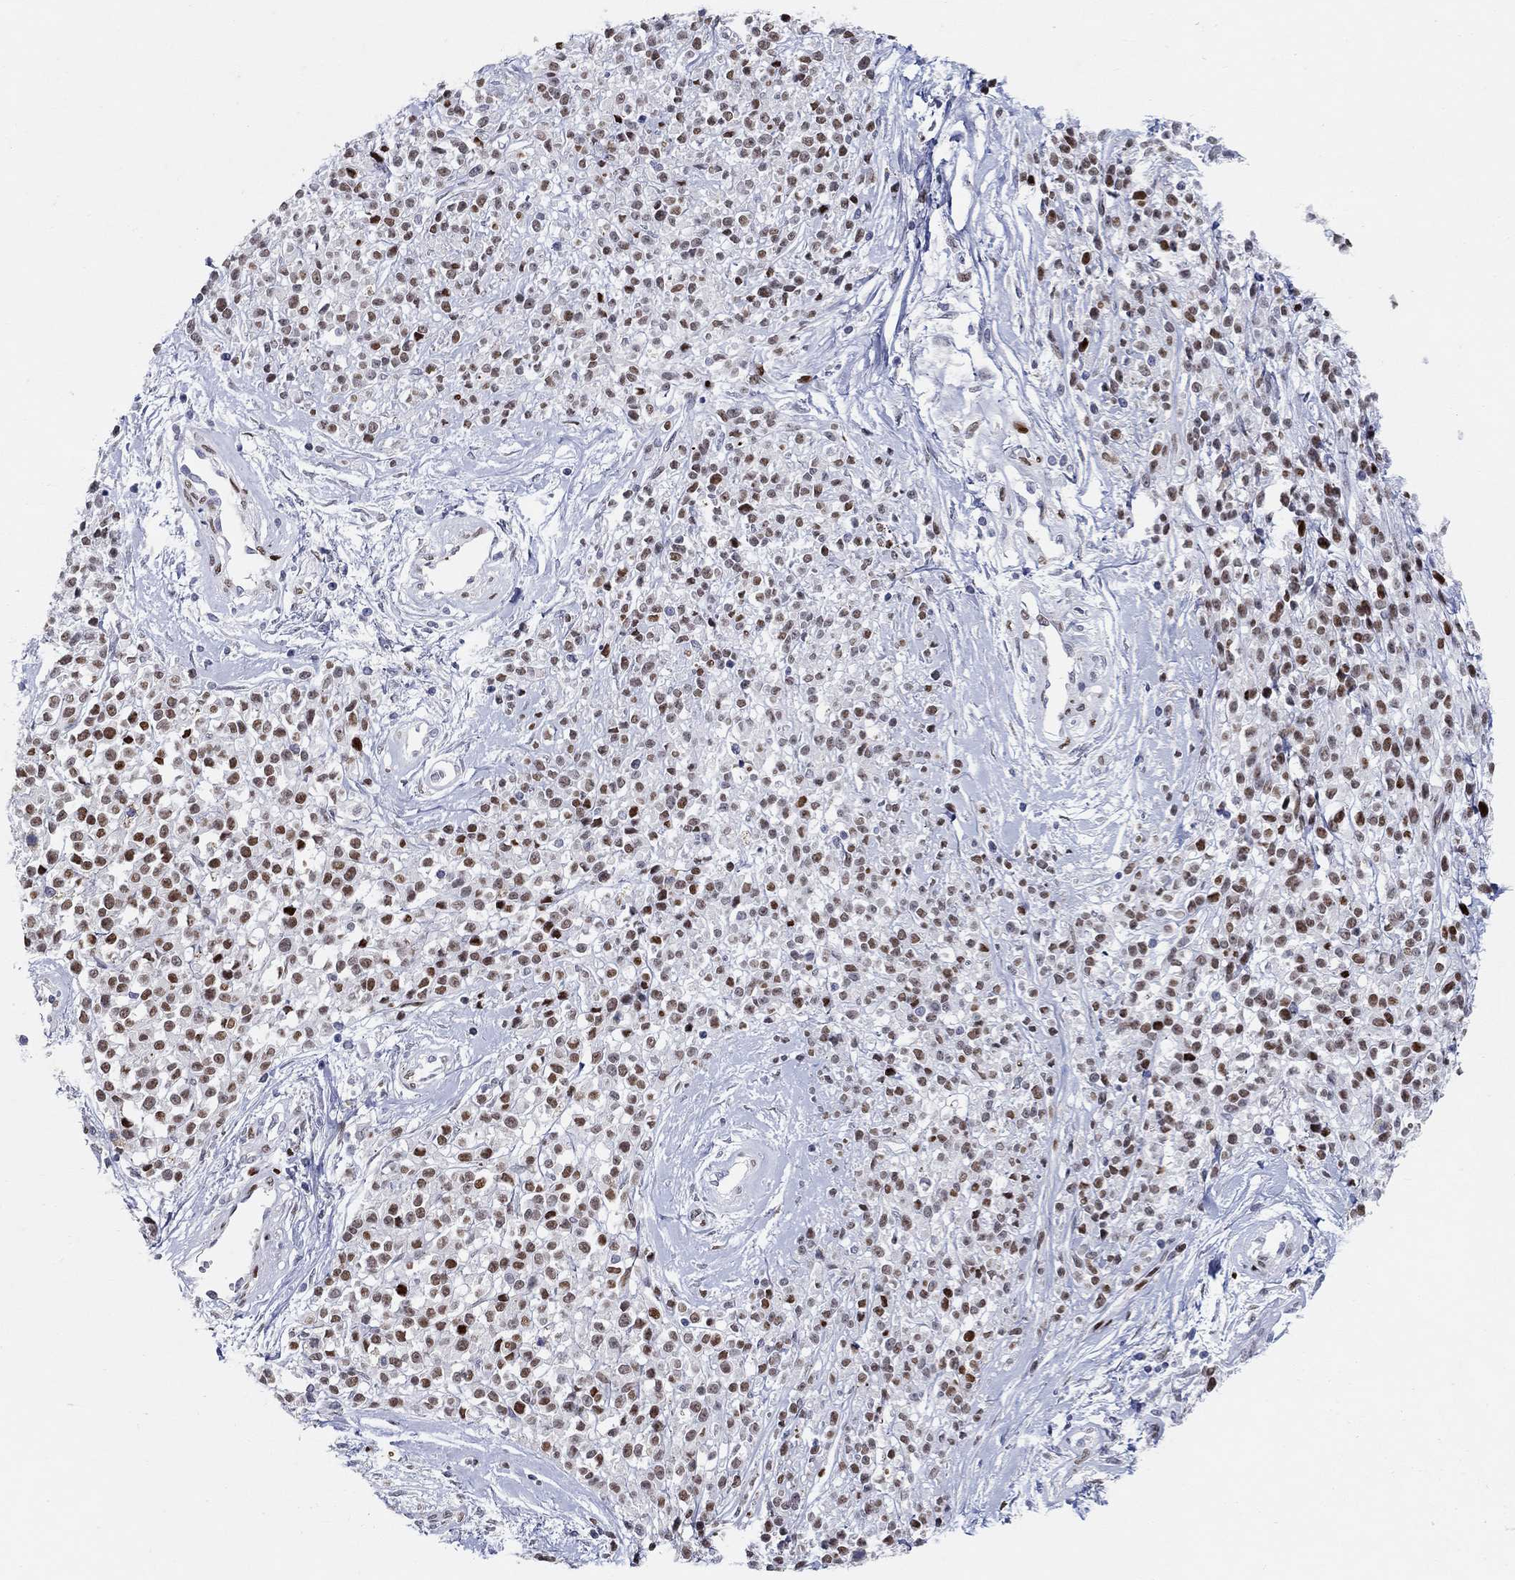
{"staining": {"intensity": "strong", "quantity": ">75%", "location": "nuclear"}, "tissue": "melanoma", "cell_type": "Tumor cells", "image_type": "cancer", "snomed": [{"axis": "morphology", "description": "Malignant melanoma, NOS"}, {"axis": "topography", "description": "Skin"}, {"axis": "topography", "description": "Skin of trunk"}], "caption": "This is an image of immunohistochemistry staining of malignant melanoma, which shows strong positivity in the nuclear of tumor cells.", "gene": "RAPGEF5", "patient": {"sex": "male", "age": 74}}